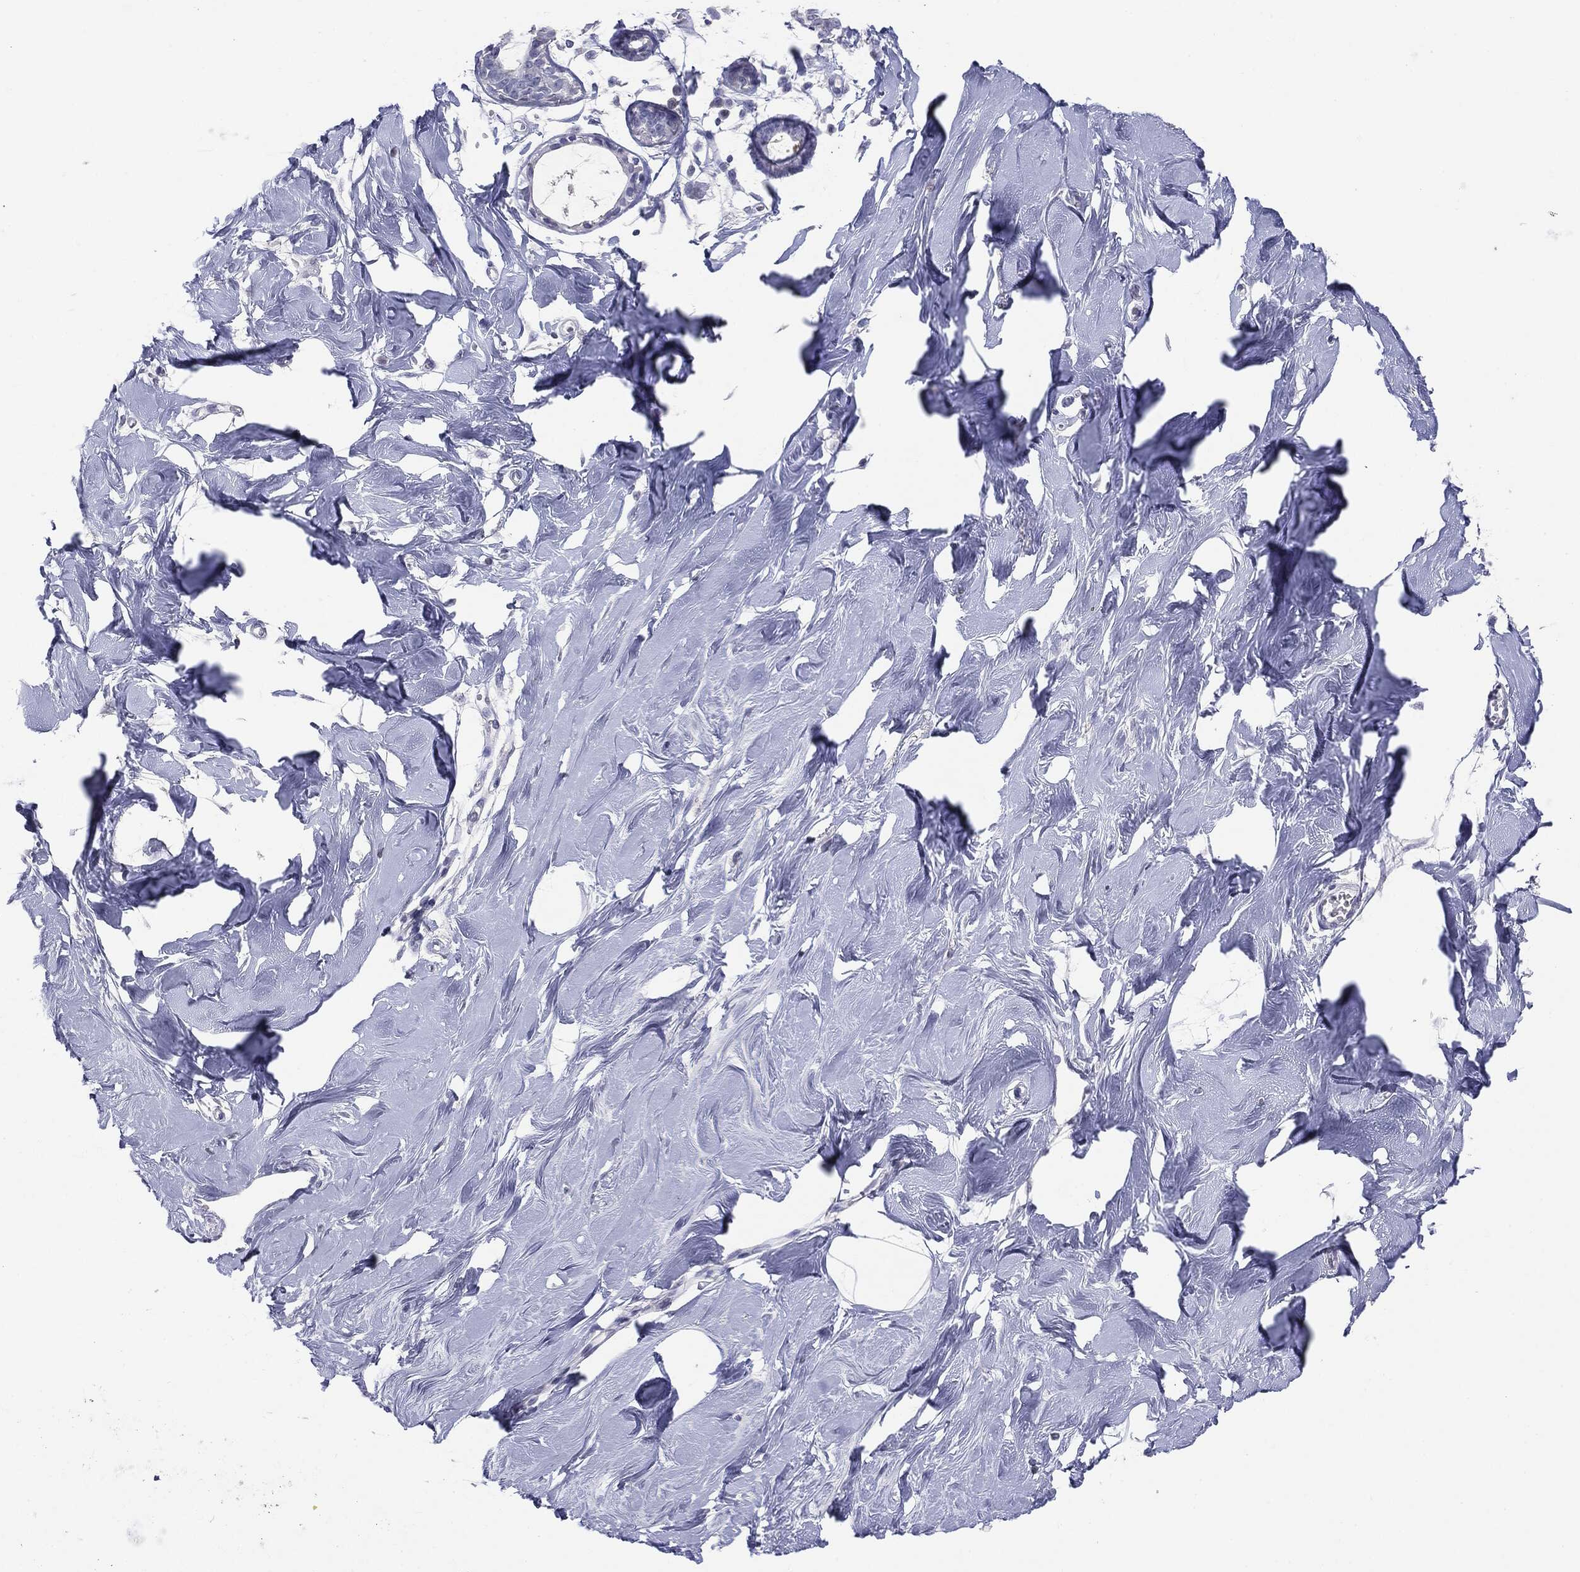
{"staining": {"intensity": "negative", "quantity": "none", "location": "none"}, "tissue": "soft tissue", "cell_type": "Fibroblasts", "image_type": "normal", "snomed": [{"axis": "morphology", "description": "Normal tissue, NOS"}, {"axis": "topography", "description": "Breast"}], "caption": "Immunohistochemistry of normal soft tissue shows no staining in fibroblasts. (DAB IHC, high magnification).", "gene": "SERPINB4", "patient": {"sex": "female", "age": 49}}